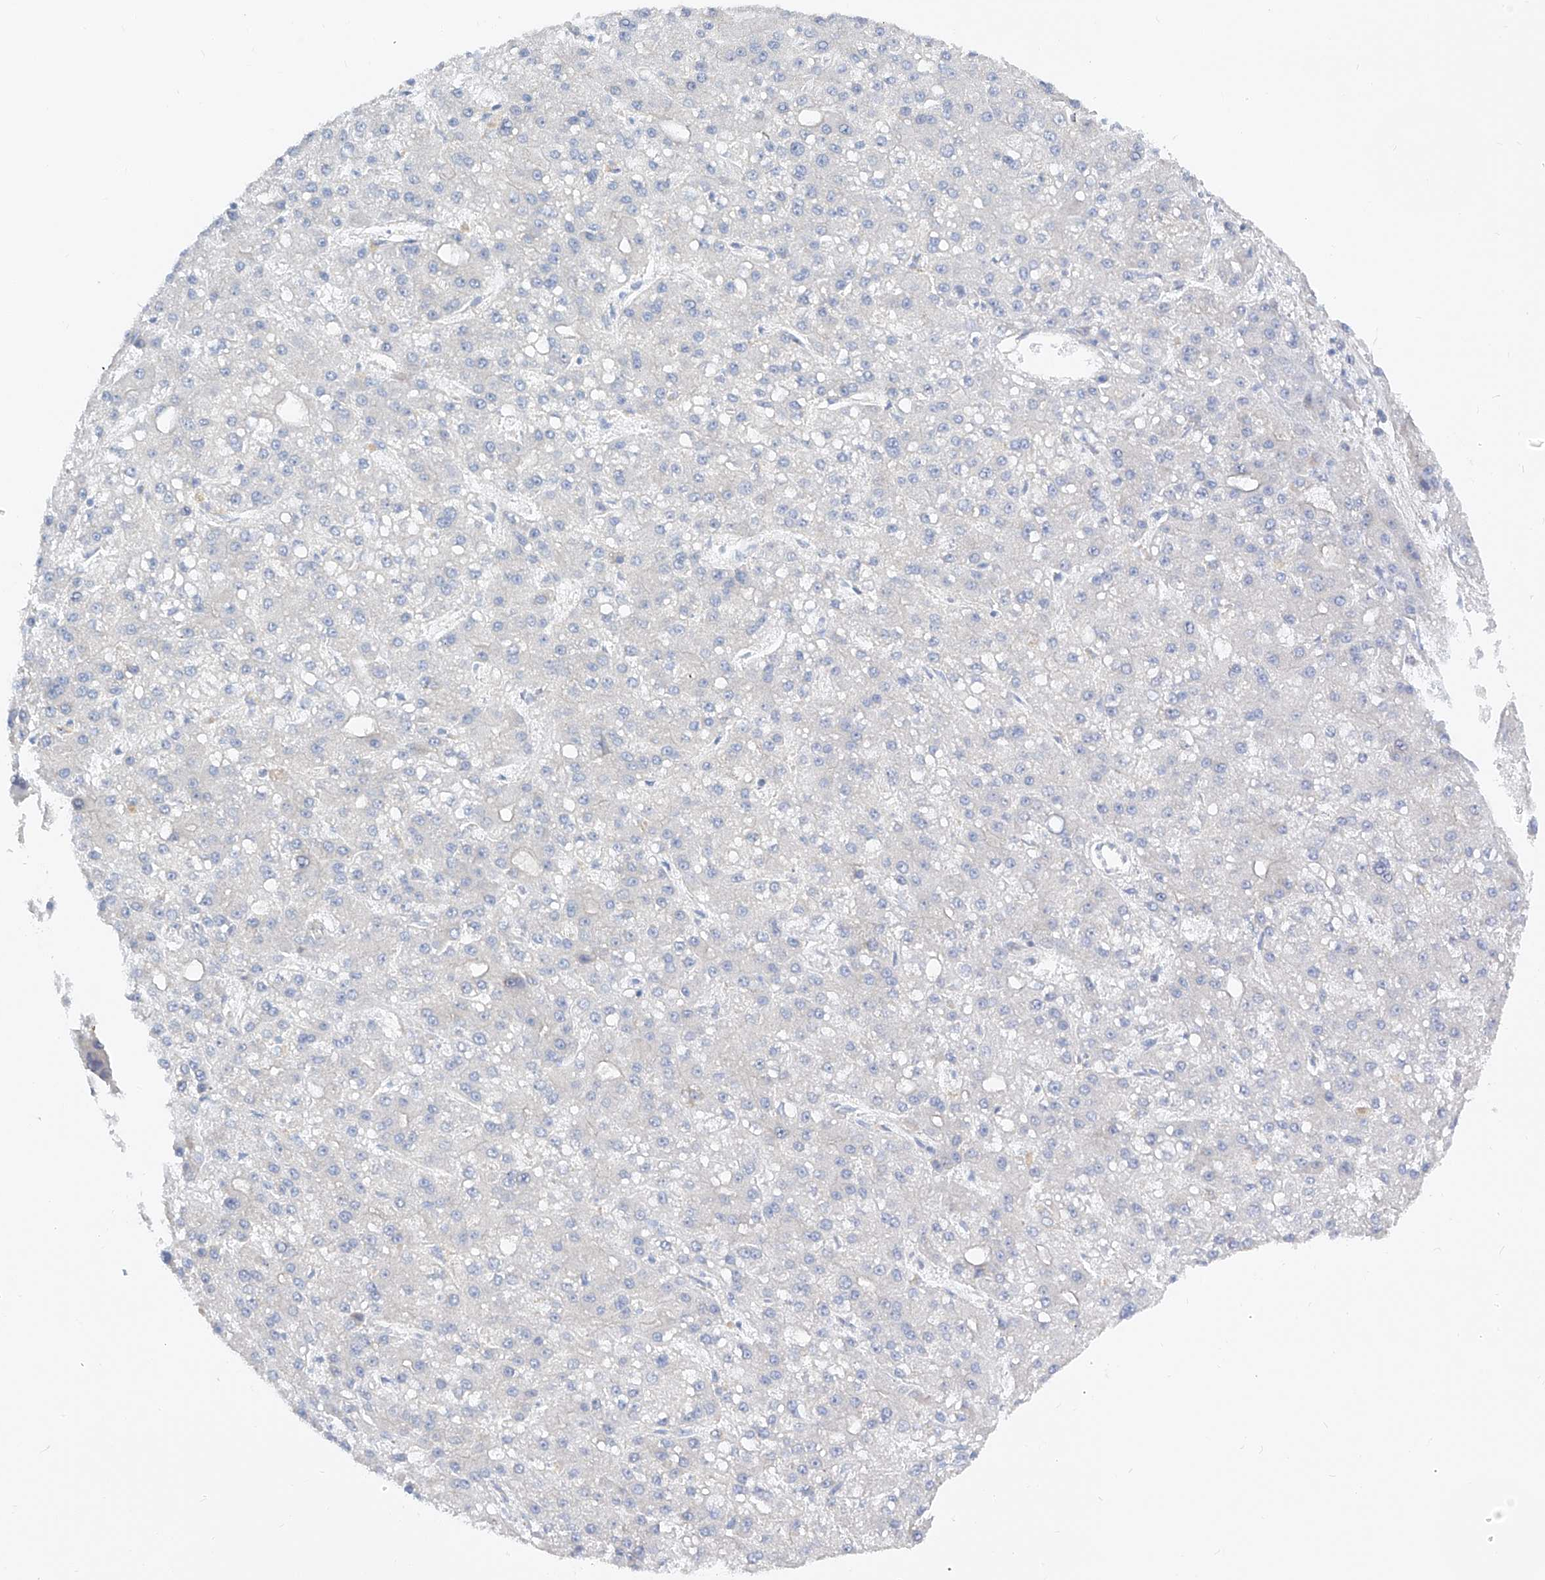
{"staining": {"intensity": "negative", "quantity": "none", "location": "none"}, "tissue": "liver cancer", "cell_type": "Tumor cells", "image_type": "cancer", "snomed": [{"axis": "morphology", "description": "Carcinoma, Hepatocellular, NOS"}, {"axis": "topography", "description": "Liver"}], "caption": "This is an immunohistochemistry photomicrograph of hepatocellular carcinoma (liver). There is no staining in tumor cells.", "gene": "LCA5", "patient": {"sex": "male", "age": 67}}